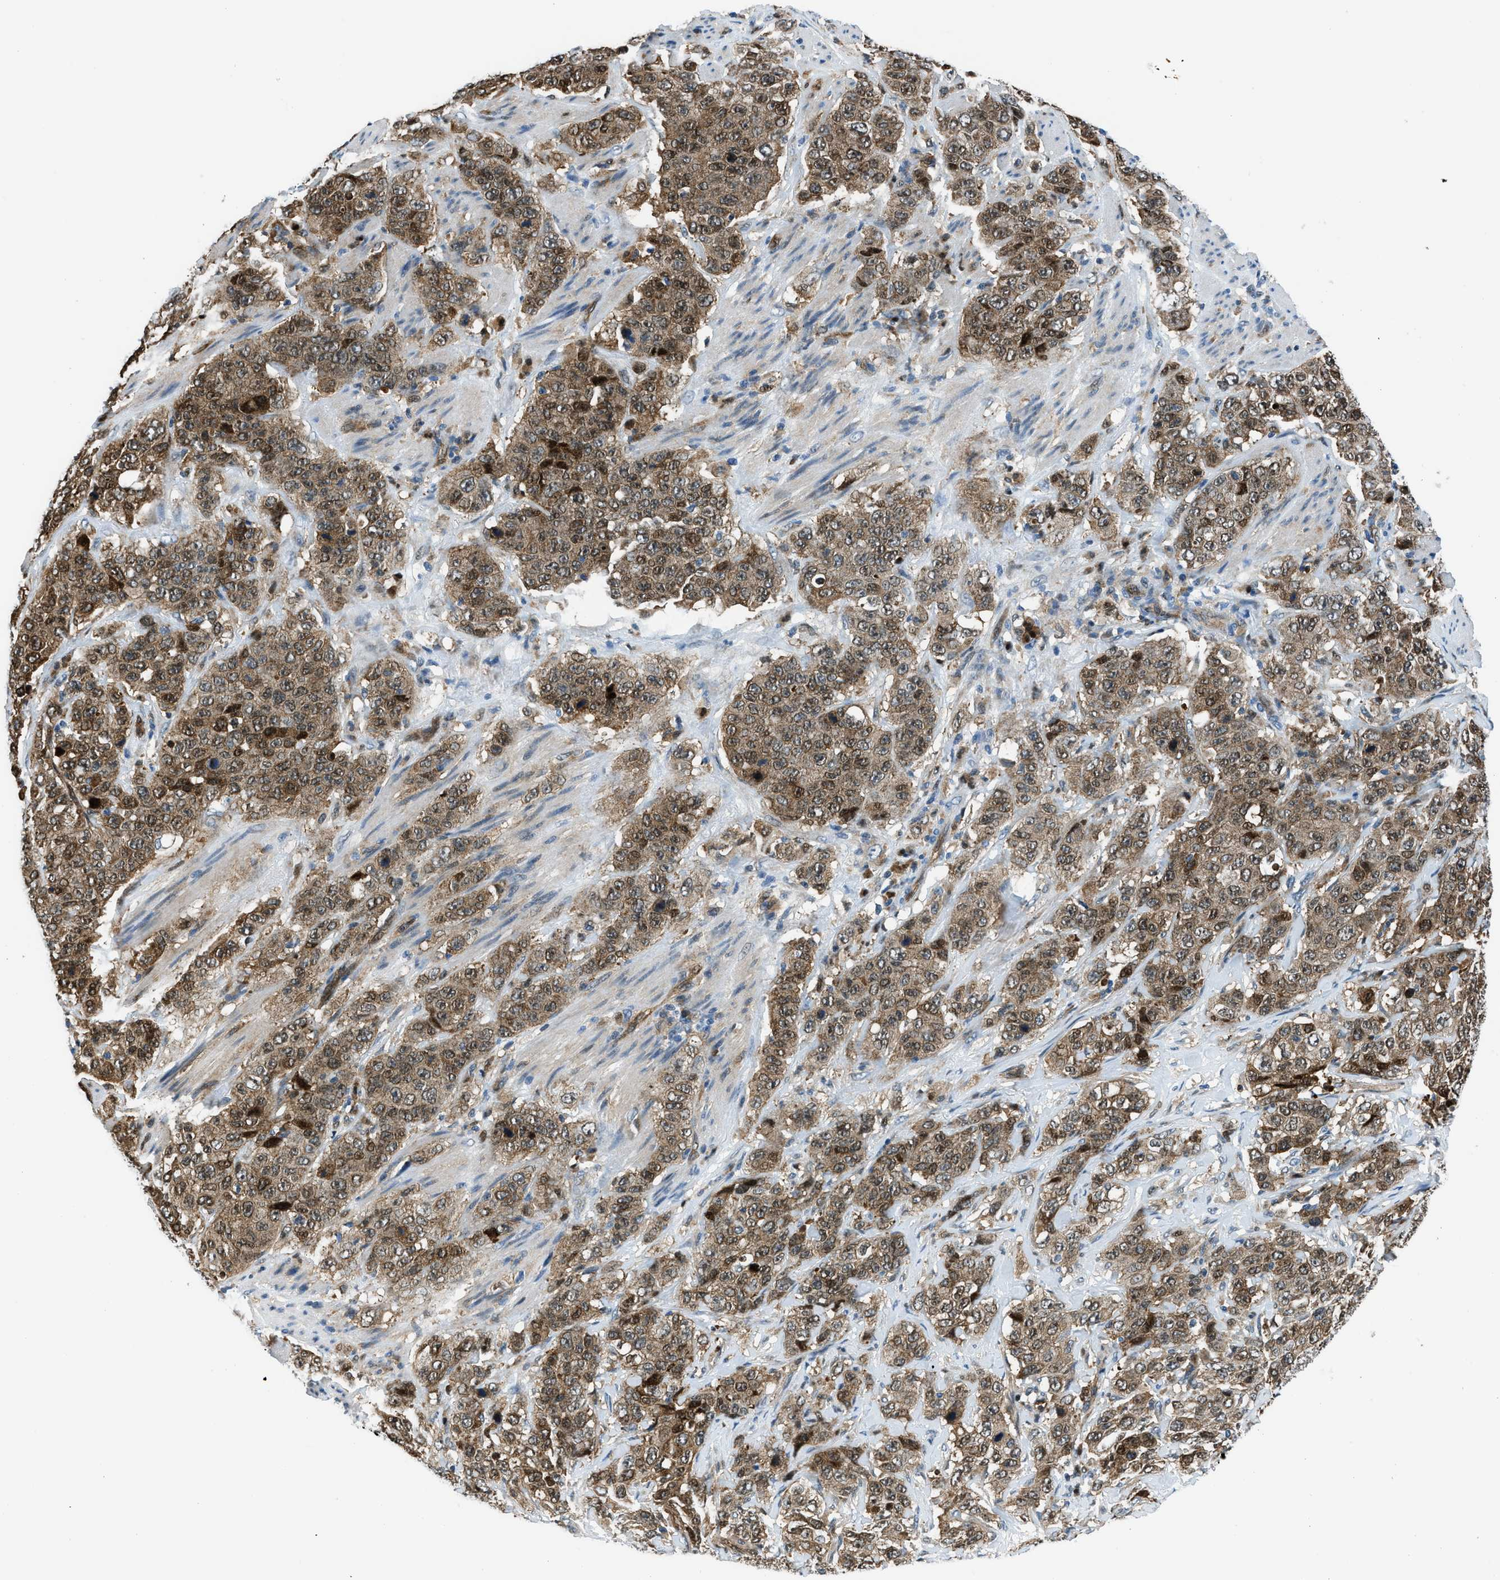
{"staining": {"intensity": "moderate", "quantity": ">75%", "location": "cytoplasmic/membranous,nuclear"}, "tissue": "stomach cancer", "cell_type": "Tumor cells", "image_type": "cancer", "snomed": [{"axis": "morphology", "description": "Adenocarcinoma, NOS"}, {"axis": "topography", "description": "Stomach"}], "caption": "This micrograph exhibits immunohistochemistry staining of human stomach cancer, with medium moderate cytoplasmic/membranous and nuclear expression in approximately >75% of tumor cells.", "gene": "YWHAE", "patient": {"sex": "male", "age": 48}}